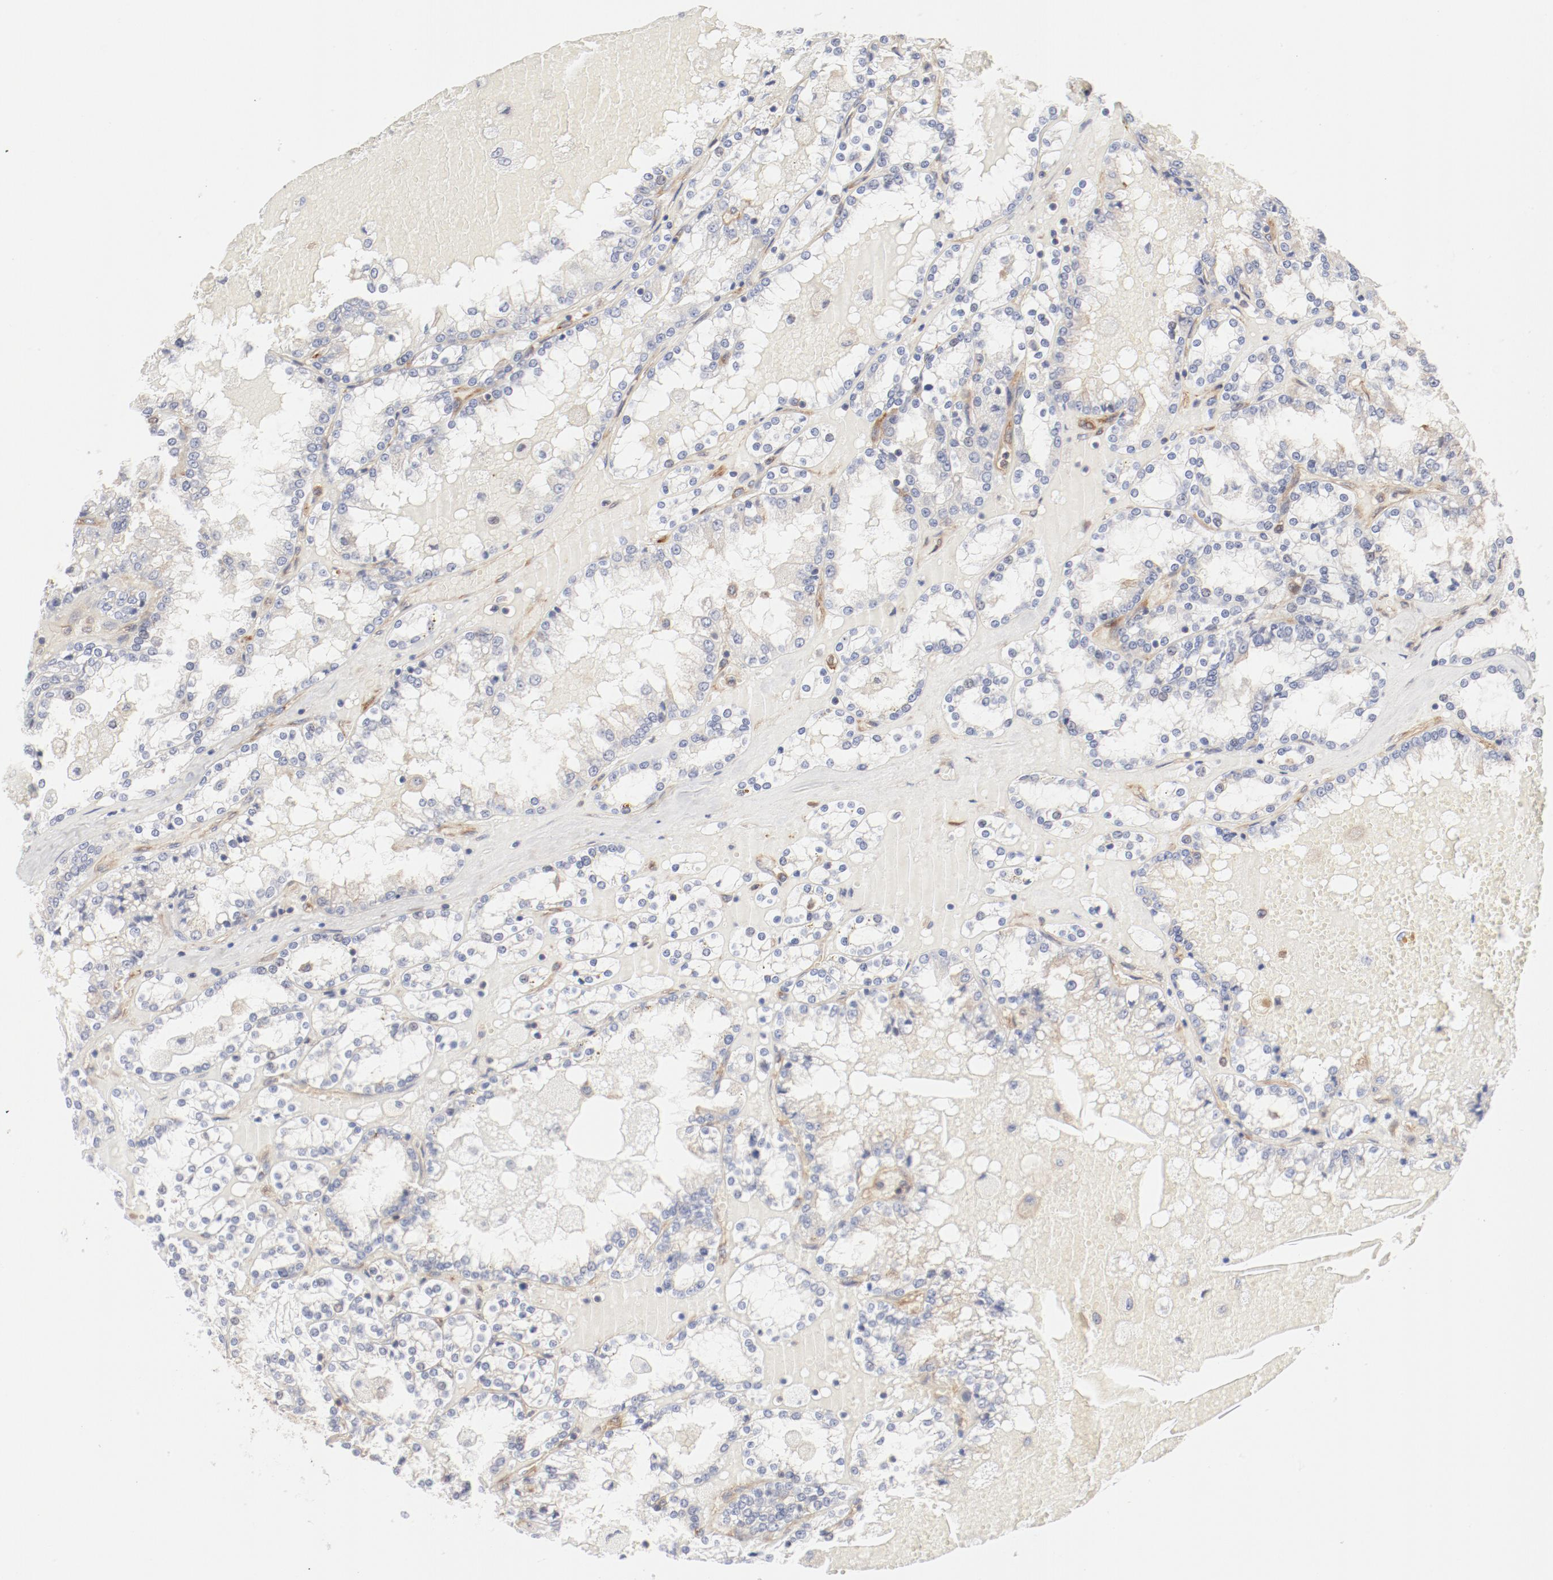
{"staining": {"intensity": "negative", "quantity": "none", "location": "none"}, "tissue": "renal cancer", "cell_type": "Tumor cells", "image_type": "cancer", "snomed": [{"axis": "morphology", "description": "Adenocarcinoma, NOS"}, {"axis": "topography", "description": "Kidney"}], "caption": "Human renal cancer stained for a protein using immunohistochemistry (IHC) displays no positivity in tumor cells.", "gene": "AP2A1", "patient": {"sex": "female", "age": 56}}